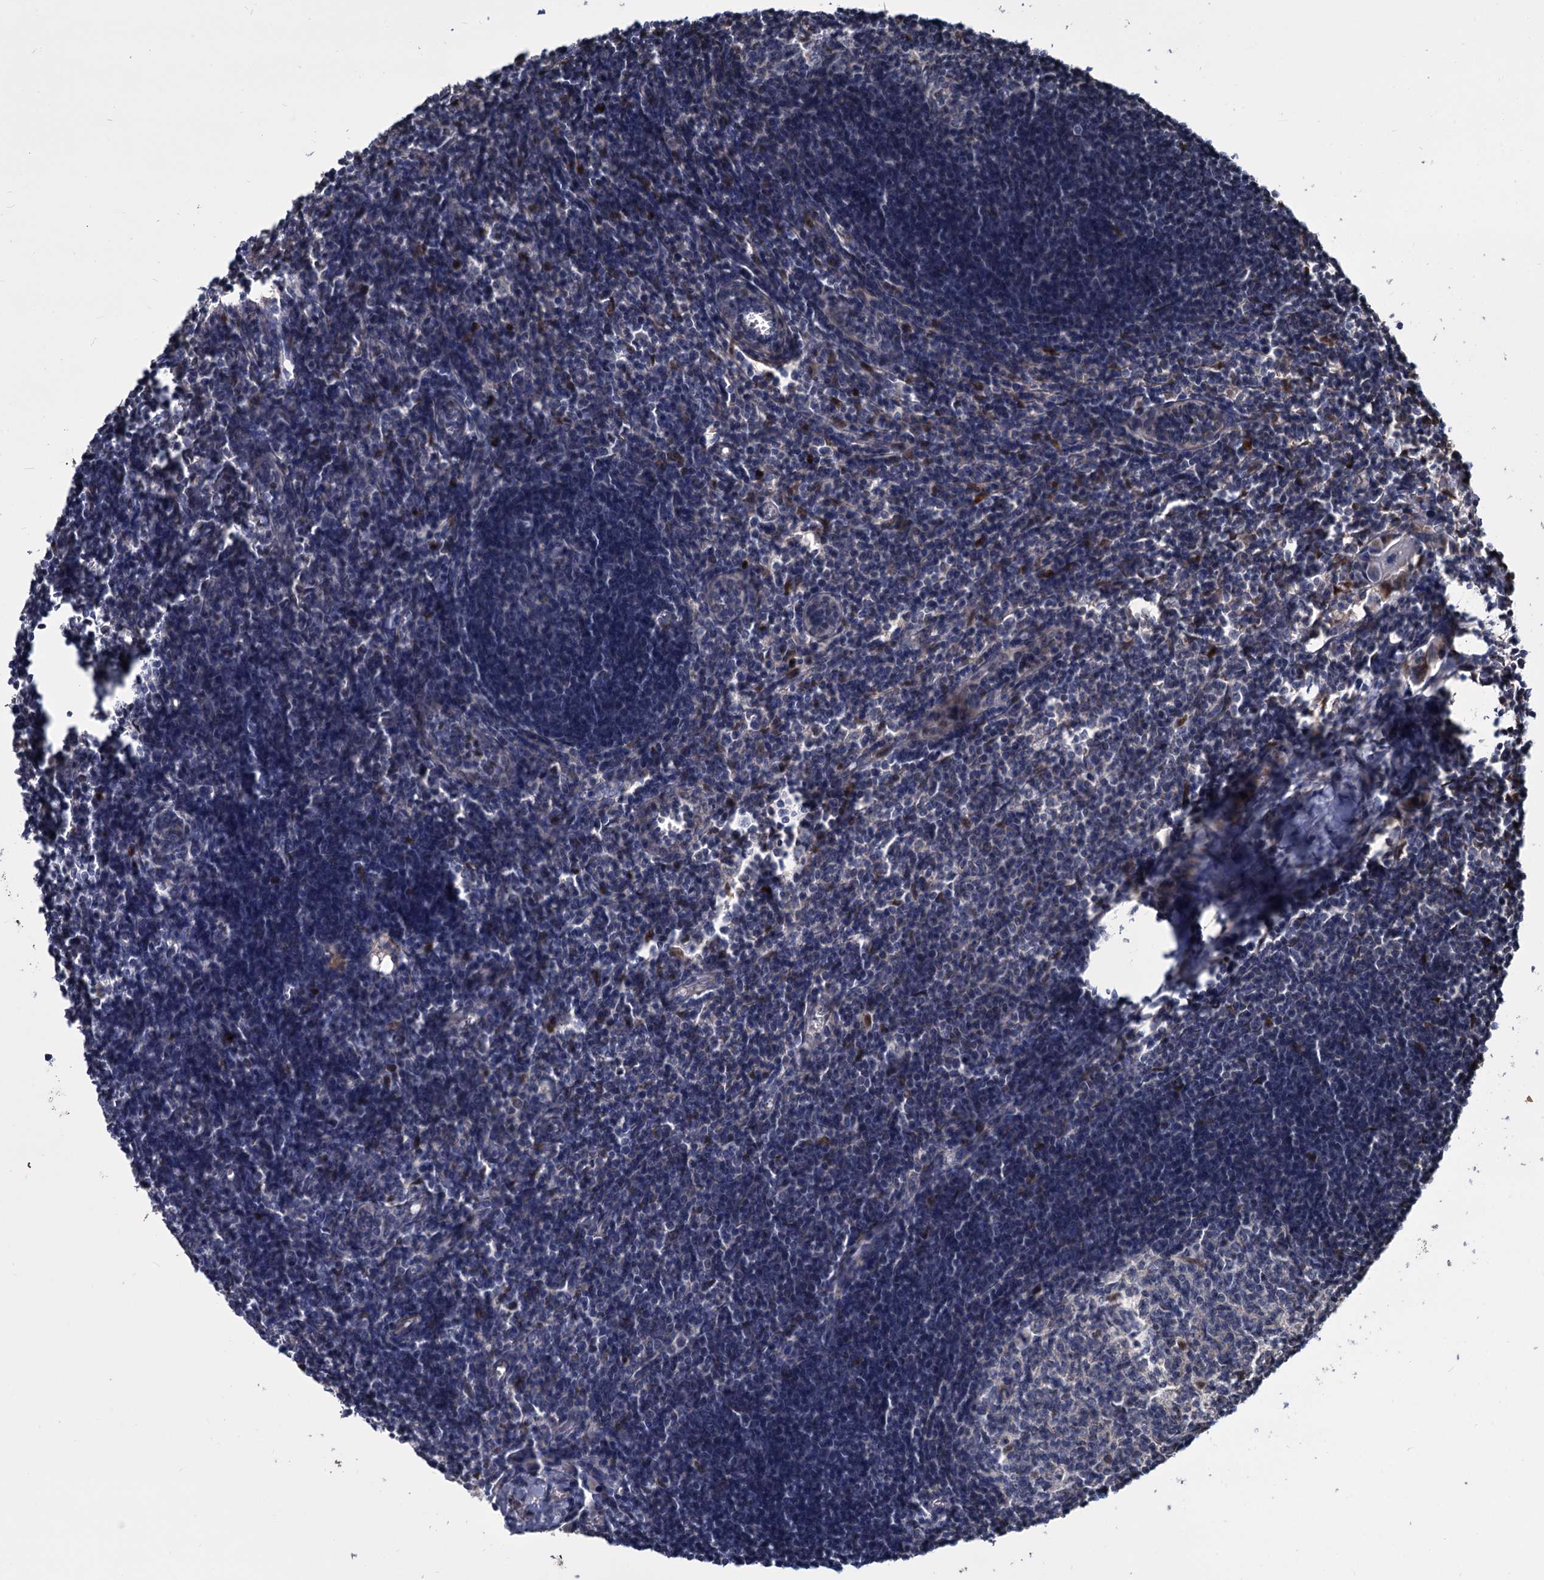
{"staining": {"intensity": "negative", "quantity": "none", "location": "none"}, "tissue": "lymph node", "cell_type": "Germinal center cells", "image_type": "normal", "snomed": [{"axis": "morphology", "description": "Normal tissue, NOS"}, {"axis": "morphology", "description": "Malignant melanoma, Metastatic site"}, {"axis": "topography", "description": "Lymph node"}], "caption": "The histopathology image displays no staining of germinal center cells in unremarkable lymph node. (Stains: DAB (3,3'-diaminobenzidine) immunohistochemistry with hematoxylin counter stain, Microscopy: brightfield microscopy at high magnification).", "gene": "ALKBH7", "patient": {"sex": "male", "age": 41}}